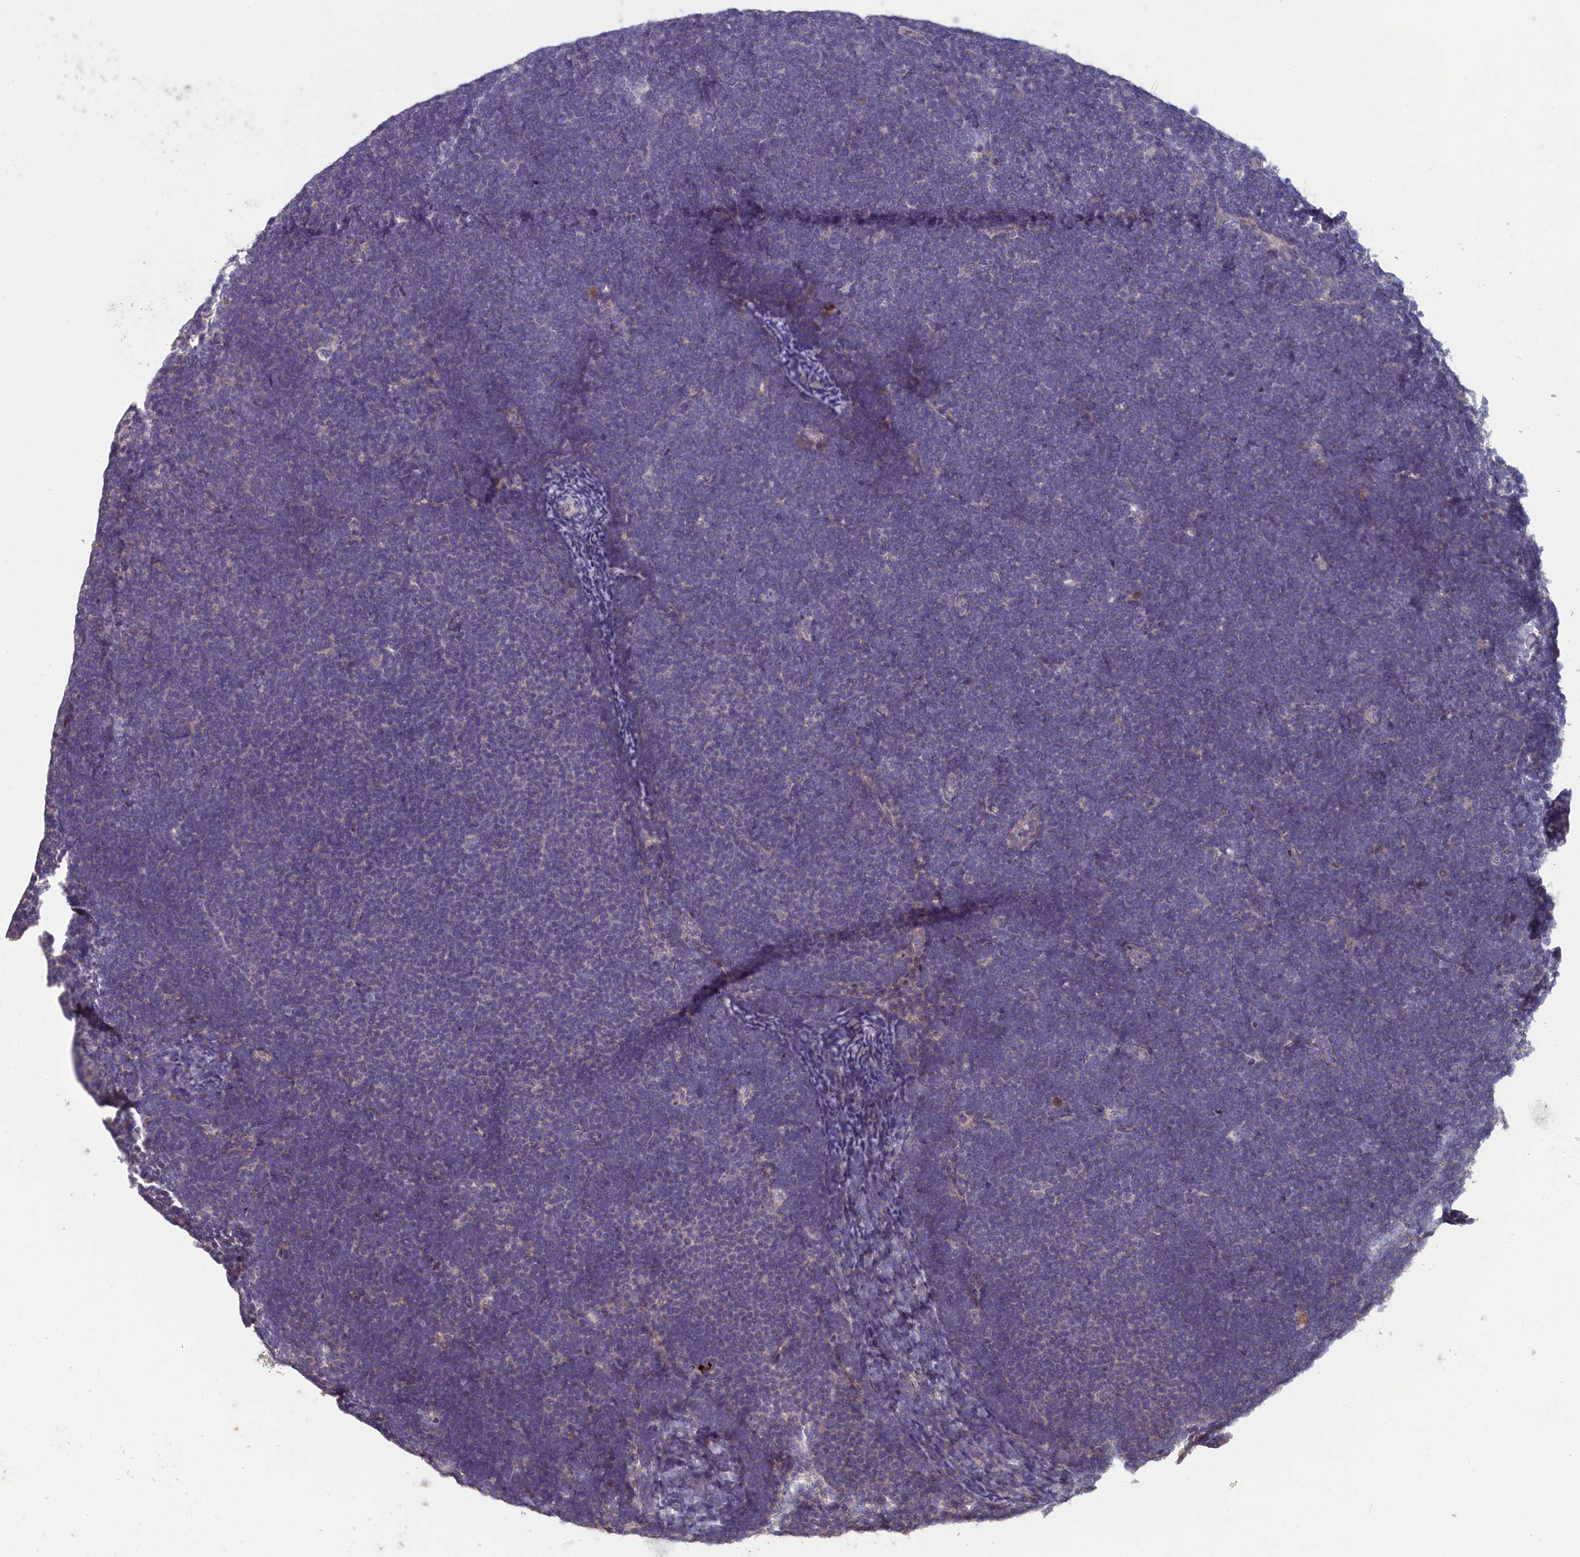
{"staining": {"intensity": "negative", "quantity": "none", "location": "none"}, "tissue": "lymphoma", "cell_type": "Tumor cells", "image_type": "cancer", "snomed": [{"axis": "morphology", "description": "Malignant lymphoma, non-Hodgkin's type, High grade"}, {"axis": "topography", "description": "Lymph node"}], "caption": "High power microscopy micrograph of an immunohistochemistry (IHC) image of lymphoma, revealing no significant positivity in tumor cells.", "gene": "NUDT6", "patient": {"sex": "male", "age": 13}}